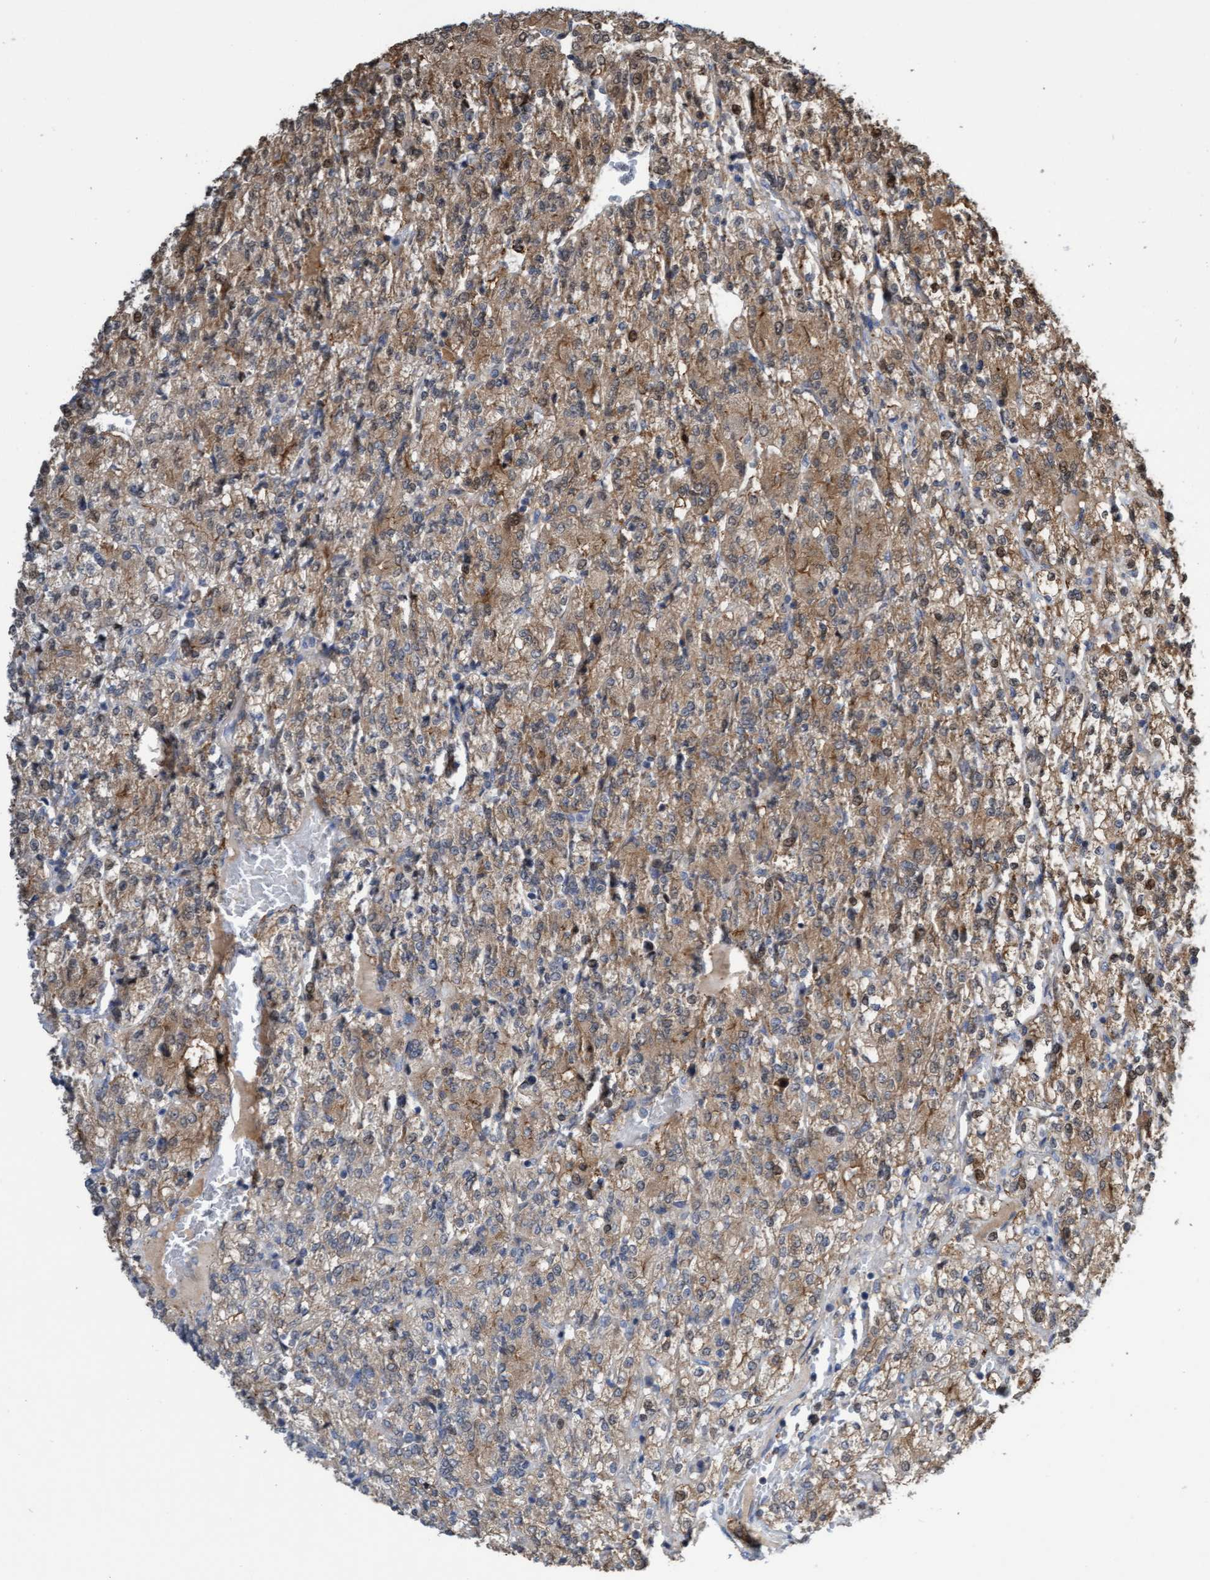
{"staining": {"intensity": "weak", "quantity": ">75%", "location": "cytoplasmic/membranous"}, "tissue": "renal cancer", "cell_type": "Tumor cells", "image_type": "cancer", "snomed": [{"axis": "morphology", "description": "Adenocarcinoma, NOS"}, {"axis": "topography", "description": "Kidney"}], "caption": "Immunohistochemical staining of human renal cancer (adenocarcinoma) demonstrates low levels of weak cytoplasmic/membranous protein expression in approximately >75% of tumor cells.", "gene": "ITFG1", "patient": {"sex": "male", "age": 77}}